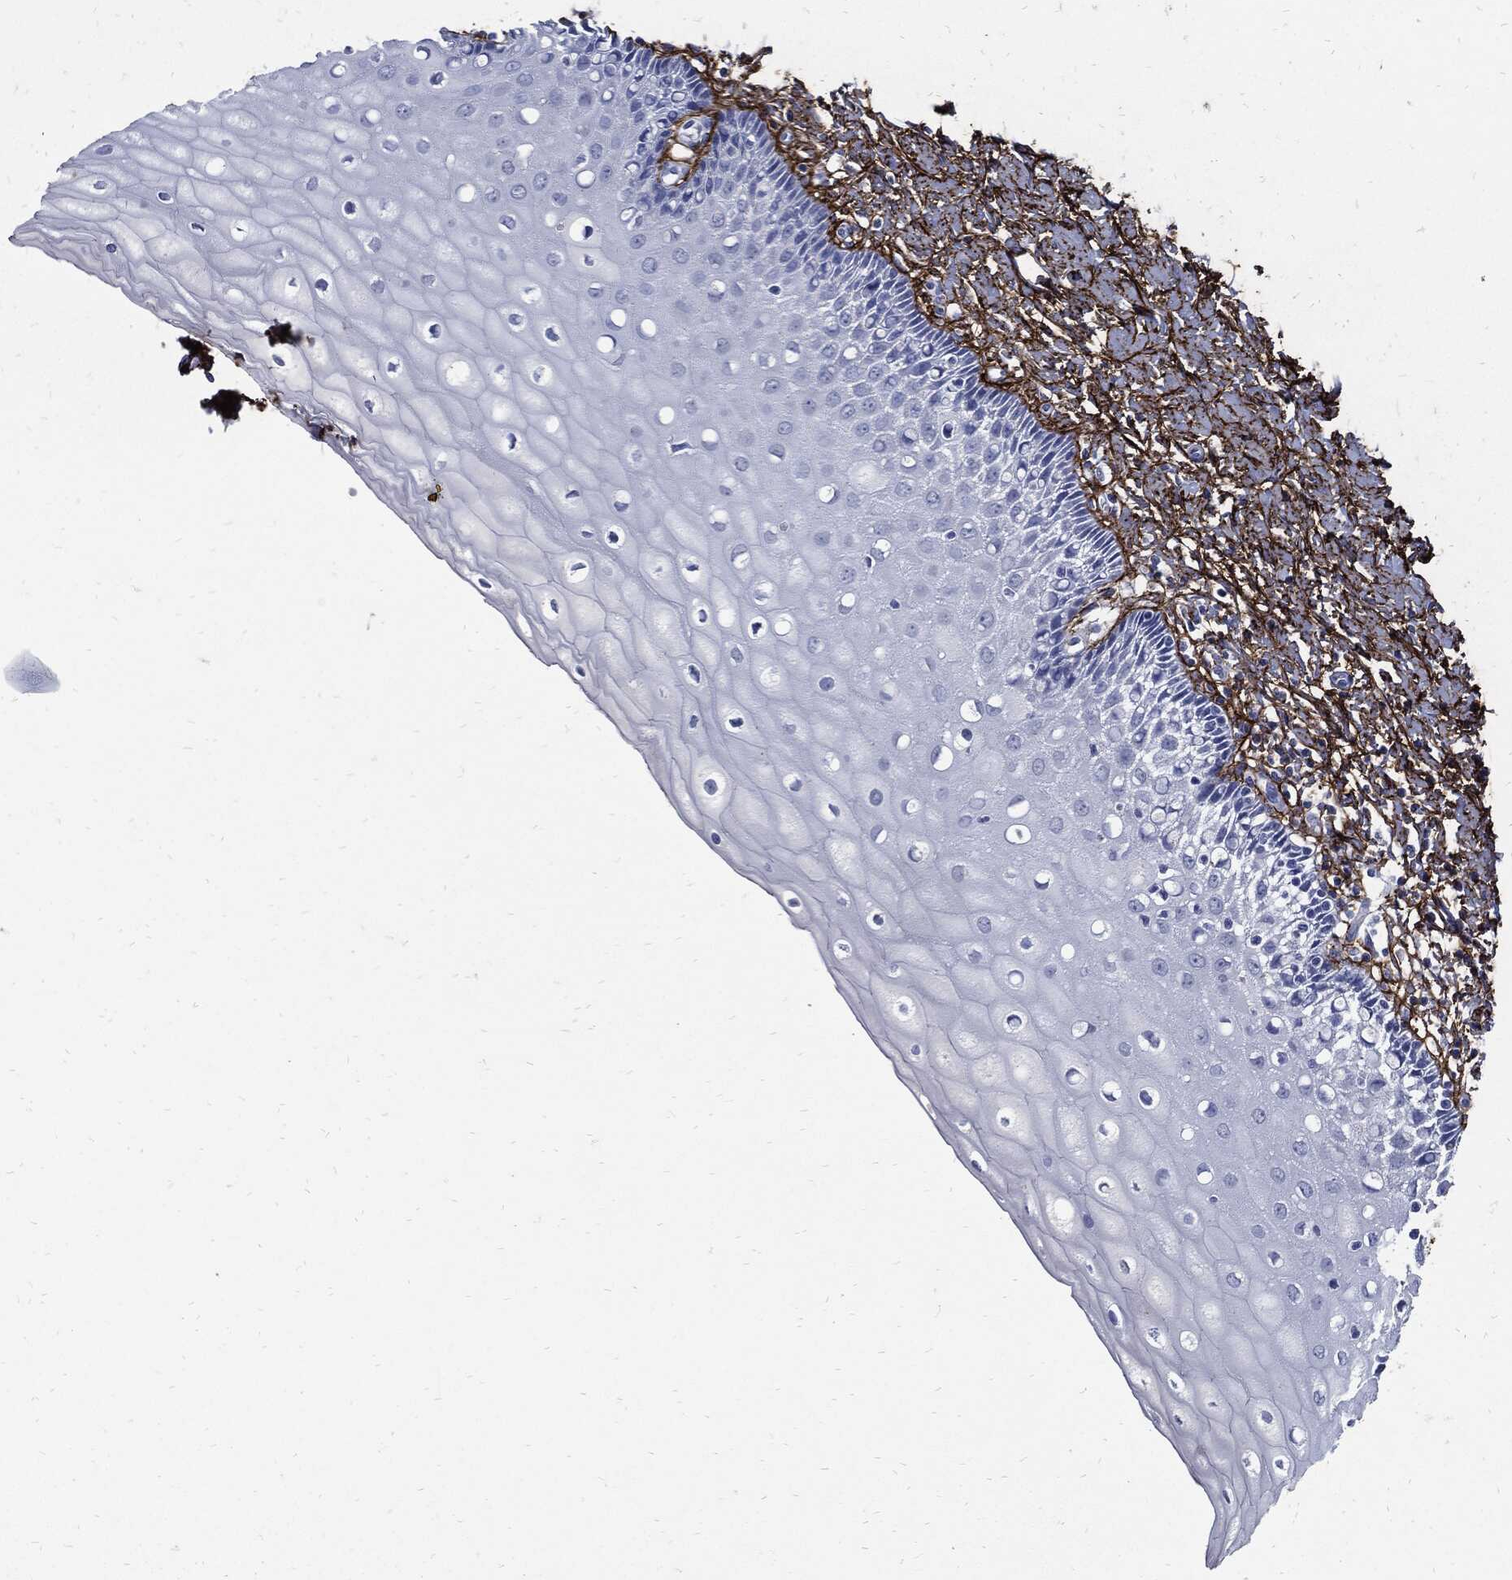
{"staining": {"intensity": "negative", "quantity": "none", "location": "none"}, "tissue": "cervix", "cell_type": "Glandular cells", "image_type": "normal", "snomed": [{"axis": "morphology", "description": "Normal tissue, NOS"}, {"axis": "topography", "description": "Cervix"}], "caption": "DAB (3,3'-diaminobenzidine) immunohistochemical staining of benign human cervix displays no significant staining in glandular cells.", "gene": "FBN1", "patient": {"sex": "female", "age": 37}}